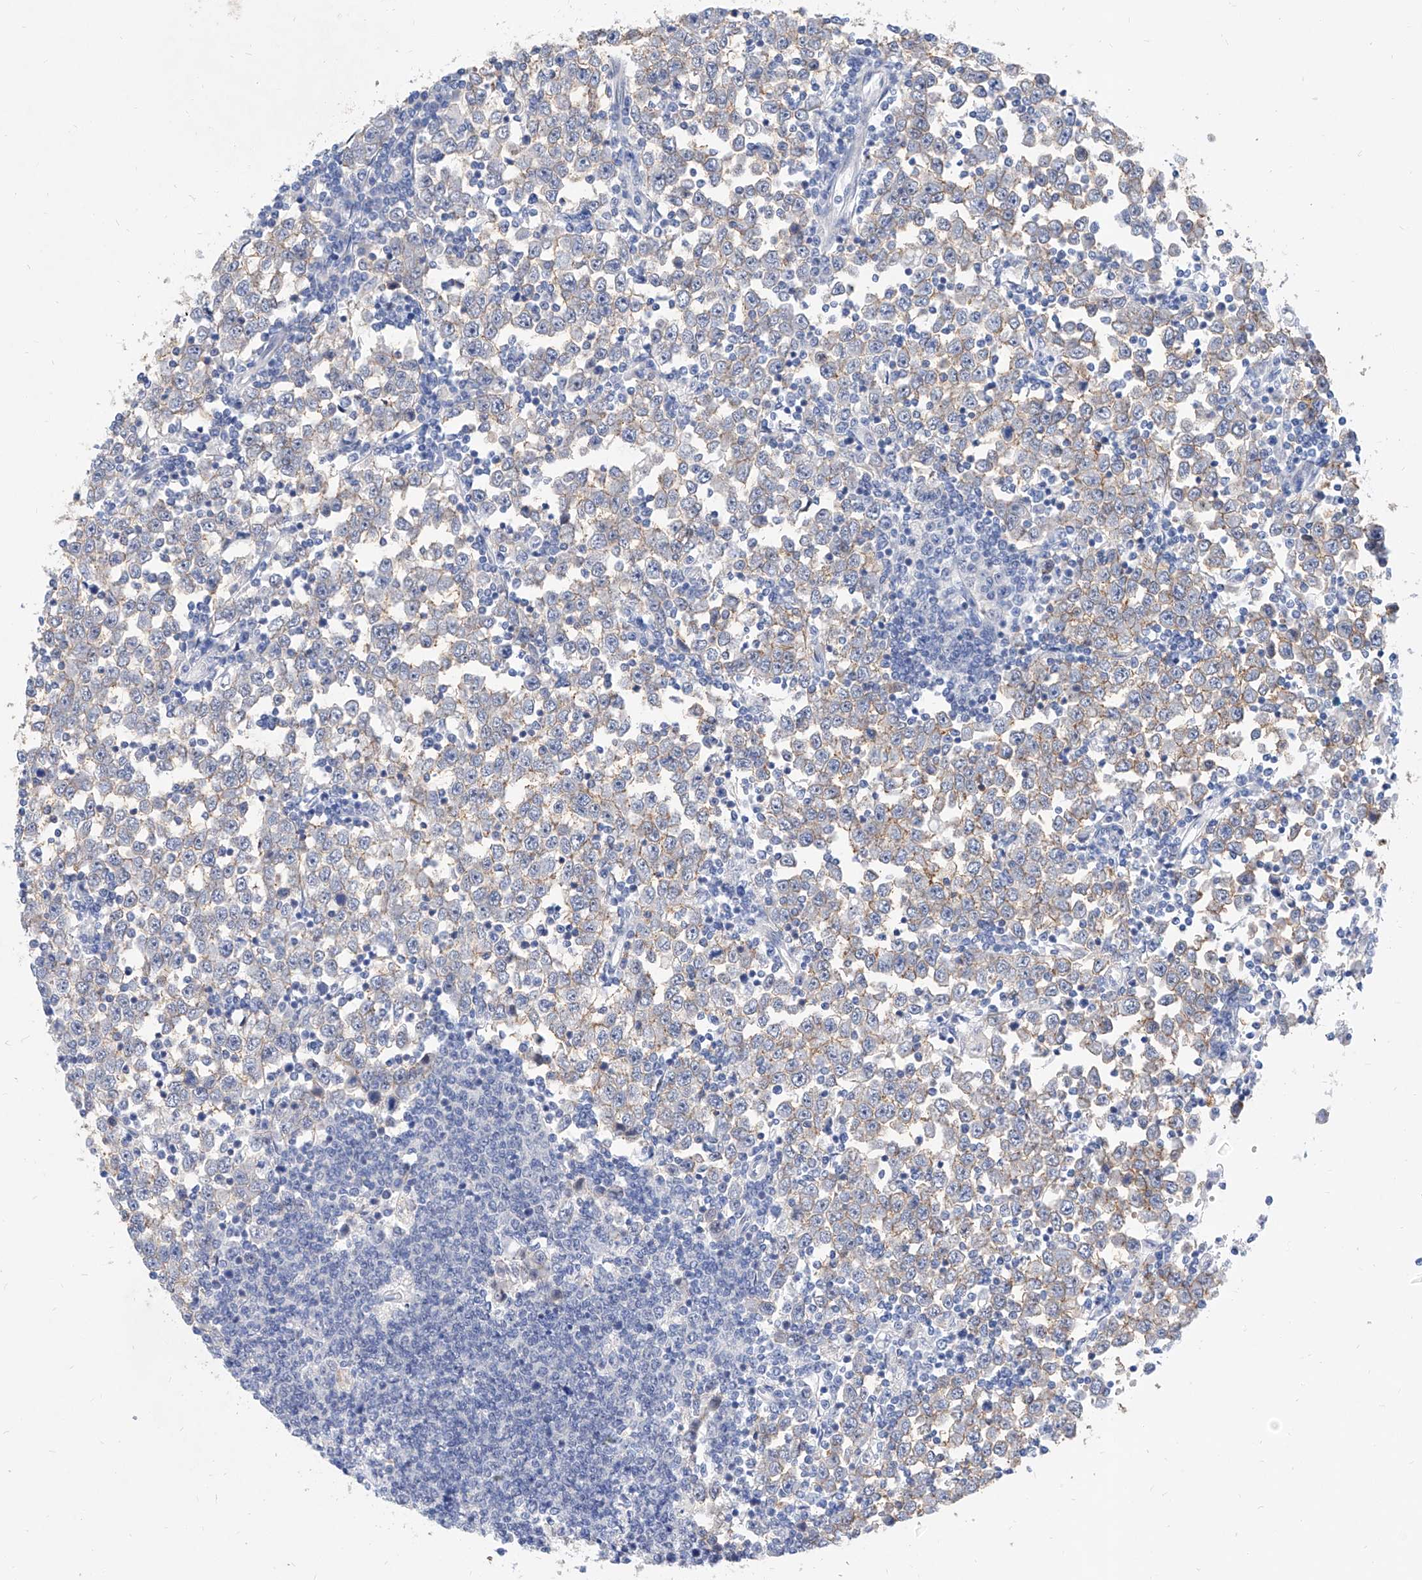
{"staining": {"intensity": "weak", "quantity": "25%-75%", "location": "cytoplasmic/membranous"}, "tissue": "testis cancer", "cell_type": "Tumor cells", "image_type": "cancer", "snomed": [{"axis": "morphology", "description": "Seminoma, NOS"}, {"axis": "topography", "description": "Testis"}], "caption": "The immunohistochemical stain highlights weak cytoplasmic/membranous expression in tumor cells of testis cancer tissue.", "gene": "BPTF", "patient": {"sex": "male", "age": 65}}